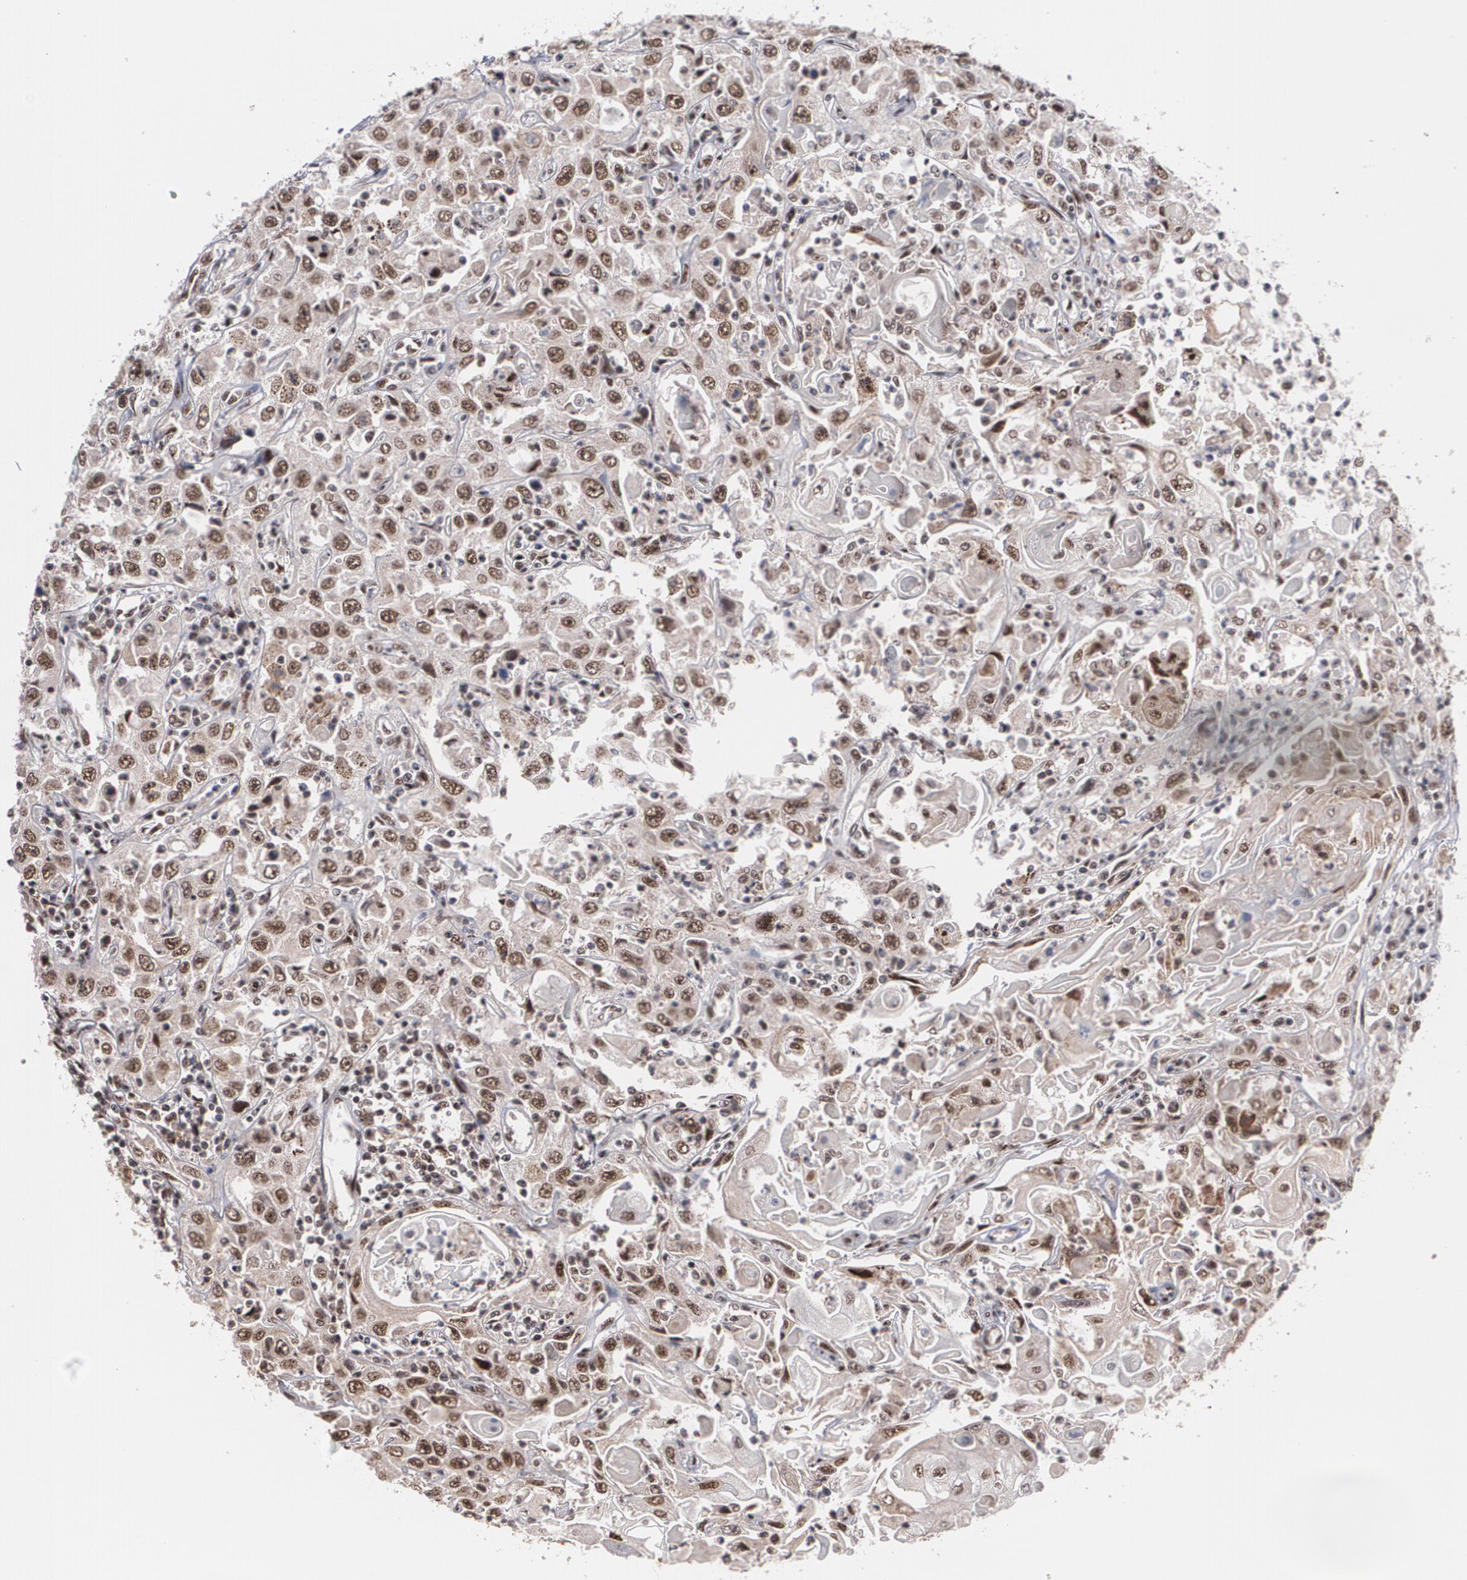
{"staining": {"intensity": "moderate", "quantity": ">75%", "location": "nuclear"}, "tissue": "head and neck cancer", "cell_type": "Tumor cells", "image_type": "cancer", "snomed": [{"axis": "morphology", "description": "Squamous cell carcinoma, NOS"}, {"axis": "topography", "description": "Oral tissue"}, {"axis": "topography", "description": "Head-Neck"}], "caption": "Head and neck squamous cell carcinoma stained with DAB immunohistochemistry (IHC) reveals medium levels of moderate nuclear expression in approximately >75% of tumor cells.", "gene": "ZNF234", "patient": {"sex": "female", "age": 76}}